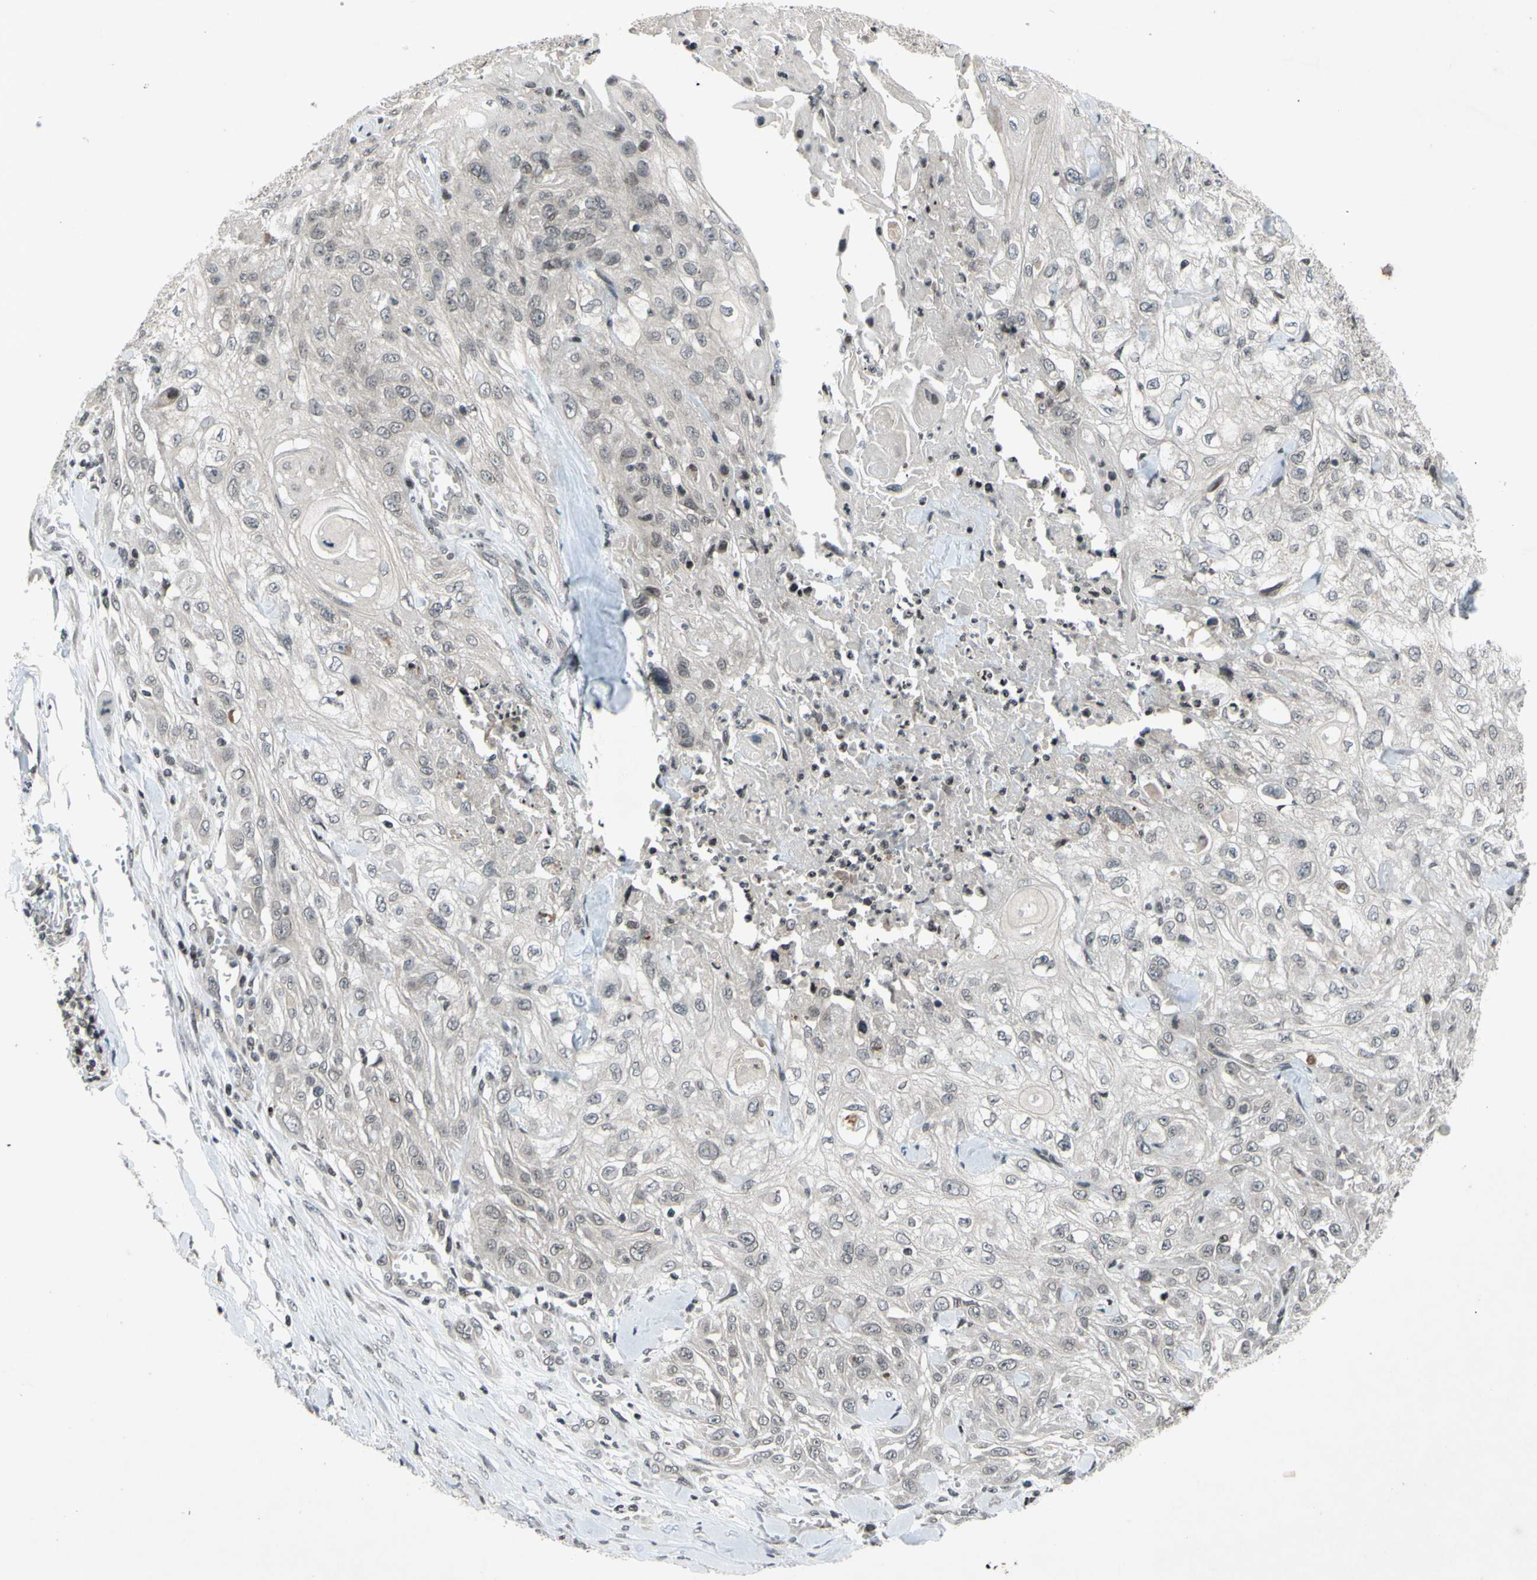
{"staining": {"intensity": "weak", "quantity": ">75%", "location": "cytoplasmic/membranous"}, "tissue": "skin cancer", "cell_type": "Tumor cells", "image_type": "cancer", "snomed": [{"axis": "morphology", "description": "Squamous cell carcinoma, NOS"}, {"axis": "morphology", "description": "Squamous cell carcinoma, metastatic, NOS"}, {"axis": "topography", "description": "Skin"}, {"axis": "topography", "description": "Lymph node"}], "caption": "DAB immunohistochemical staining of skin metastatic squamous cell carcinoma exhibits weak cytoplasmic/membranous protein expression in approximately >75% of tumor cells. The staining was performed using DAB (3,3'-diaminobenzidine) to visualize the protein expression in brown, while the nuclei were stained in blue with hematoxylin (Magnification: 20x).", "gene": "XPO1", "patient": {"sex": "male", "age": 75}}